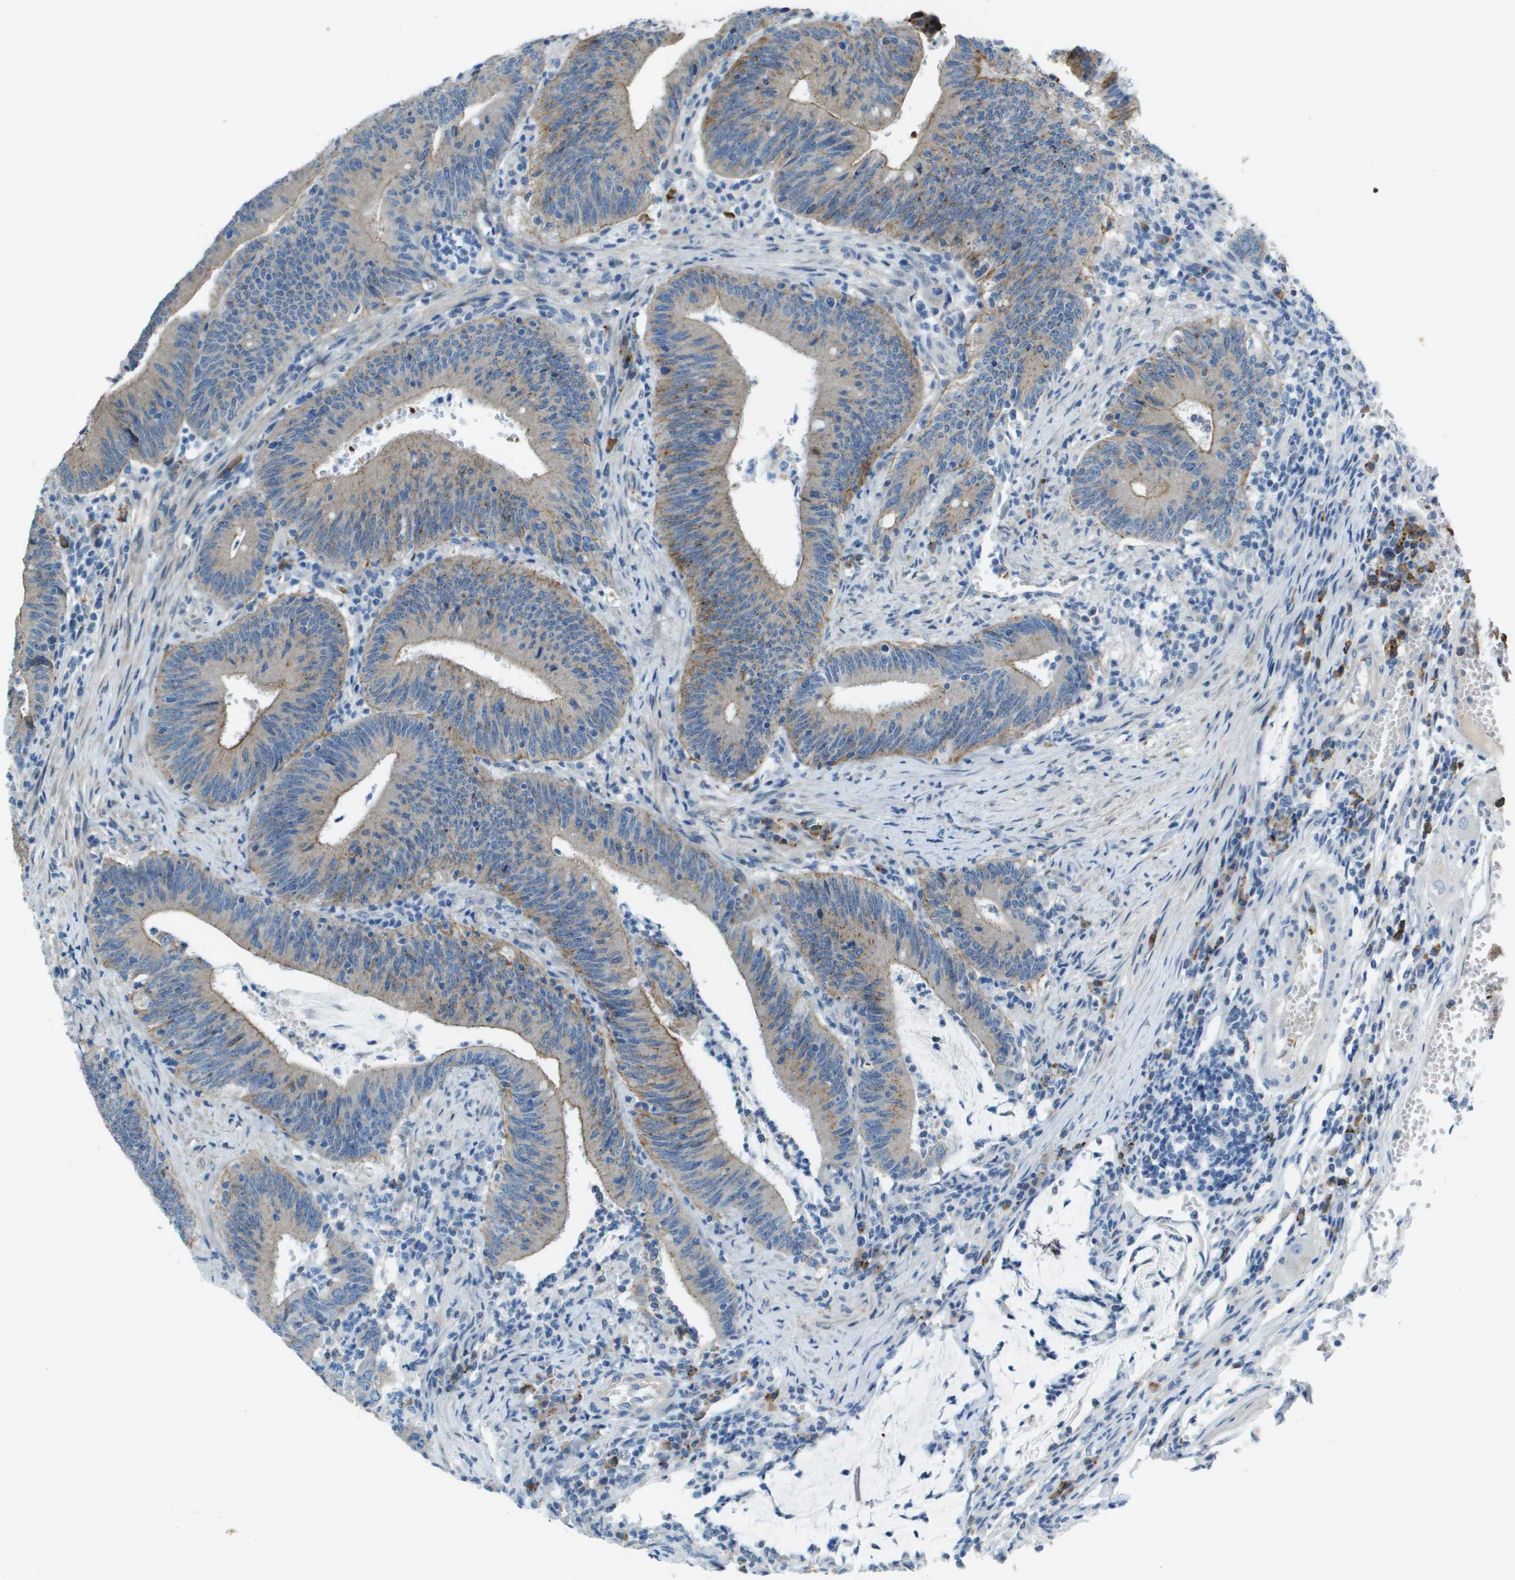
{"staining": {"intensity": "weak", "quantity": ">75%", "location": "cytoplasmic/membranous"}, "tissue": "colorectal cancer", "cell_type": "Tumor cells", "image_type": "cancer", "snomed": [{"axis": "morphology", "description": "Normal tissue, NOS"}, {"axis": "morphology", "description": "Adenocarcinoma, NOS"}, {"axis": "topography", "description": "Rectum"}], "caption": "Protein staining by immunohistochemistry displays weak cytoplasmic/membranous positivity in approximately >75% of tumor cells in colorectal adenocarcinoma.", "gene": "SDC1", "patient": {"sex": "female", "age": 66}}